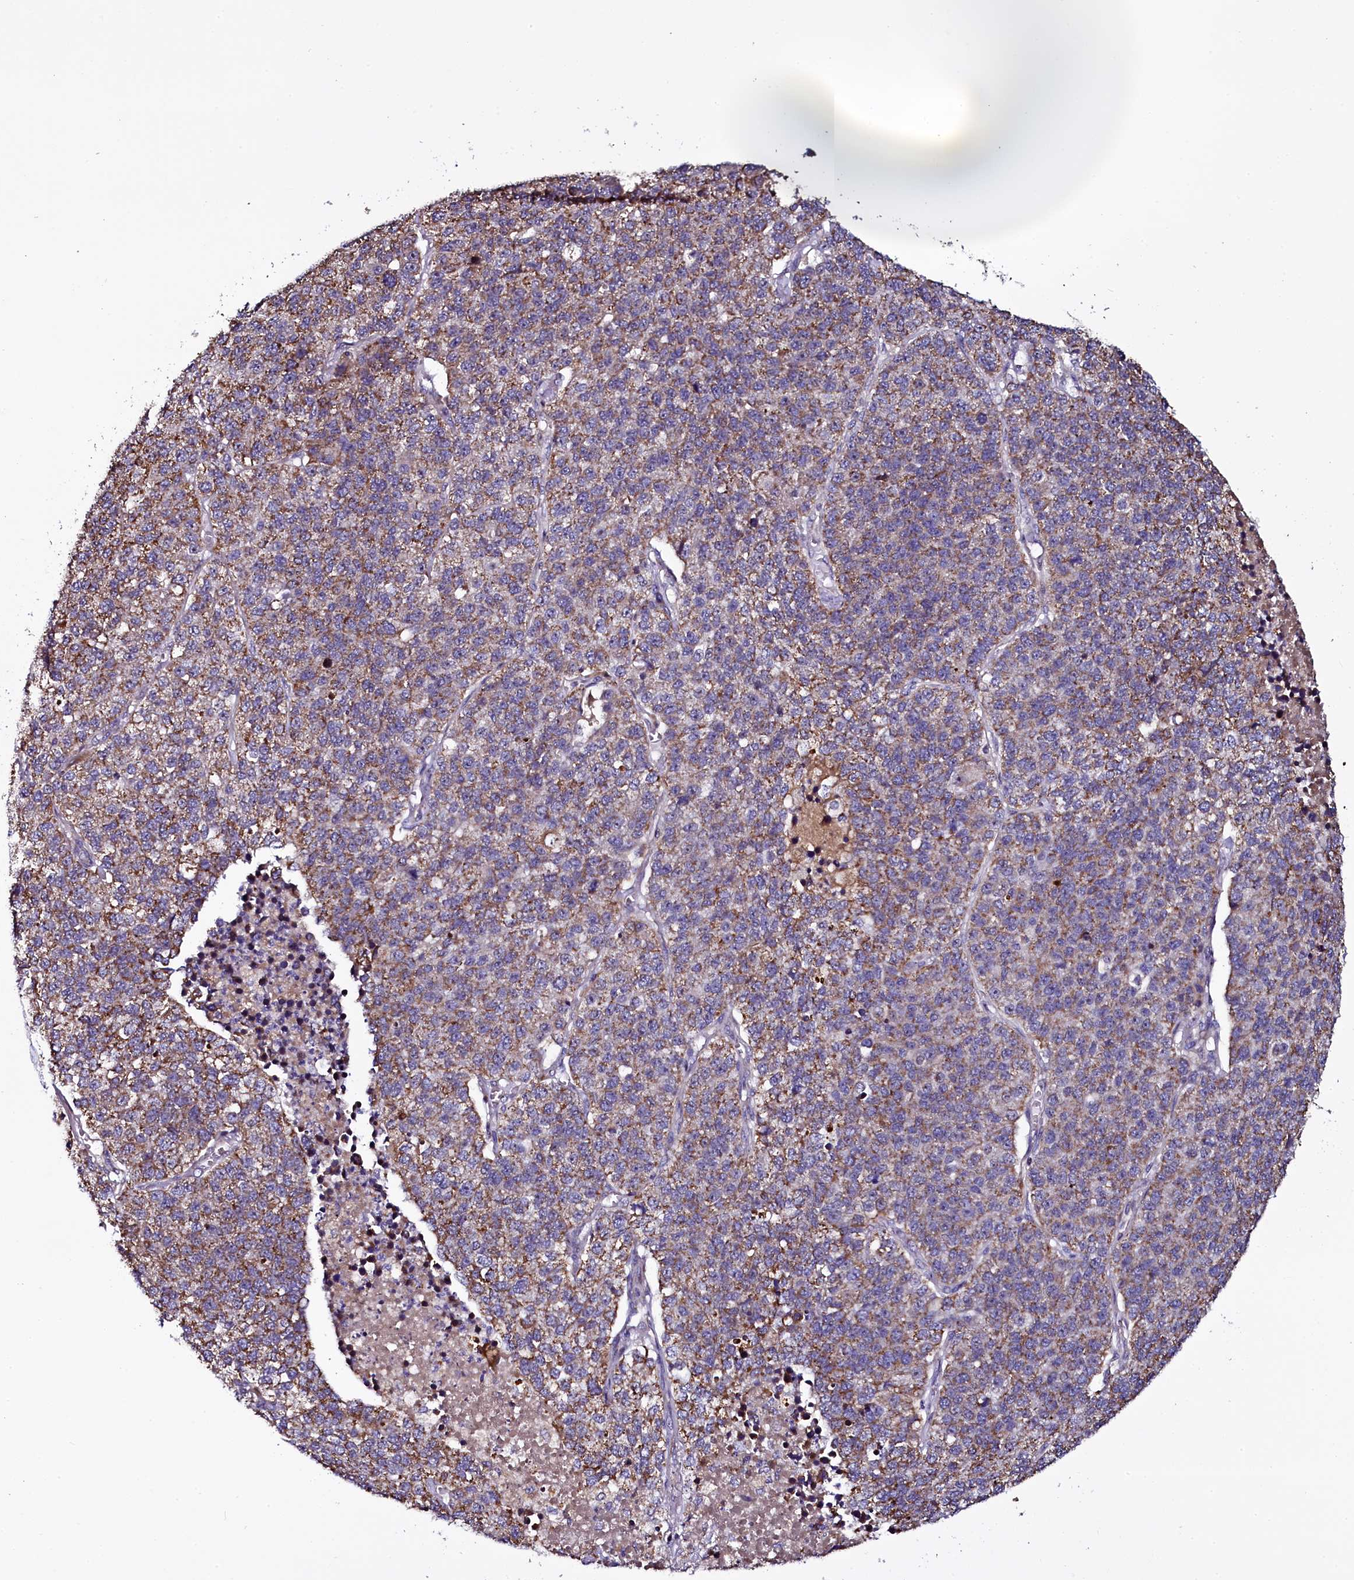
{"staining": {"intensity": "moderate", "quantity": ">75%", "location": "cytoplasmic/membranous"}, "tissue": "lung cancer", "cell_type": "Tumor cells", "image_type": "cancer", "snomed": [{"axis": "morphology", "description": "Adenocarcinoma, NOS"}, {"axis": "topography", "description": "Lung"}], "caption": "Immunohistochemistry (IHC) staining of adenocarcinoma (lung), which reveals medium levels of moderate cytoplasmic/membranous positivity in approximately >75% of tumor cells indicating moderate cytoplasmic/membranous protein expression. The staining was performed using DAB (brown) for protein detection and nuclei were counterstained in hematoxylin (blue).", "gene": "NAA80", "patient": {"sex": "male", "age": 49}}